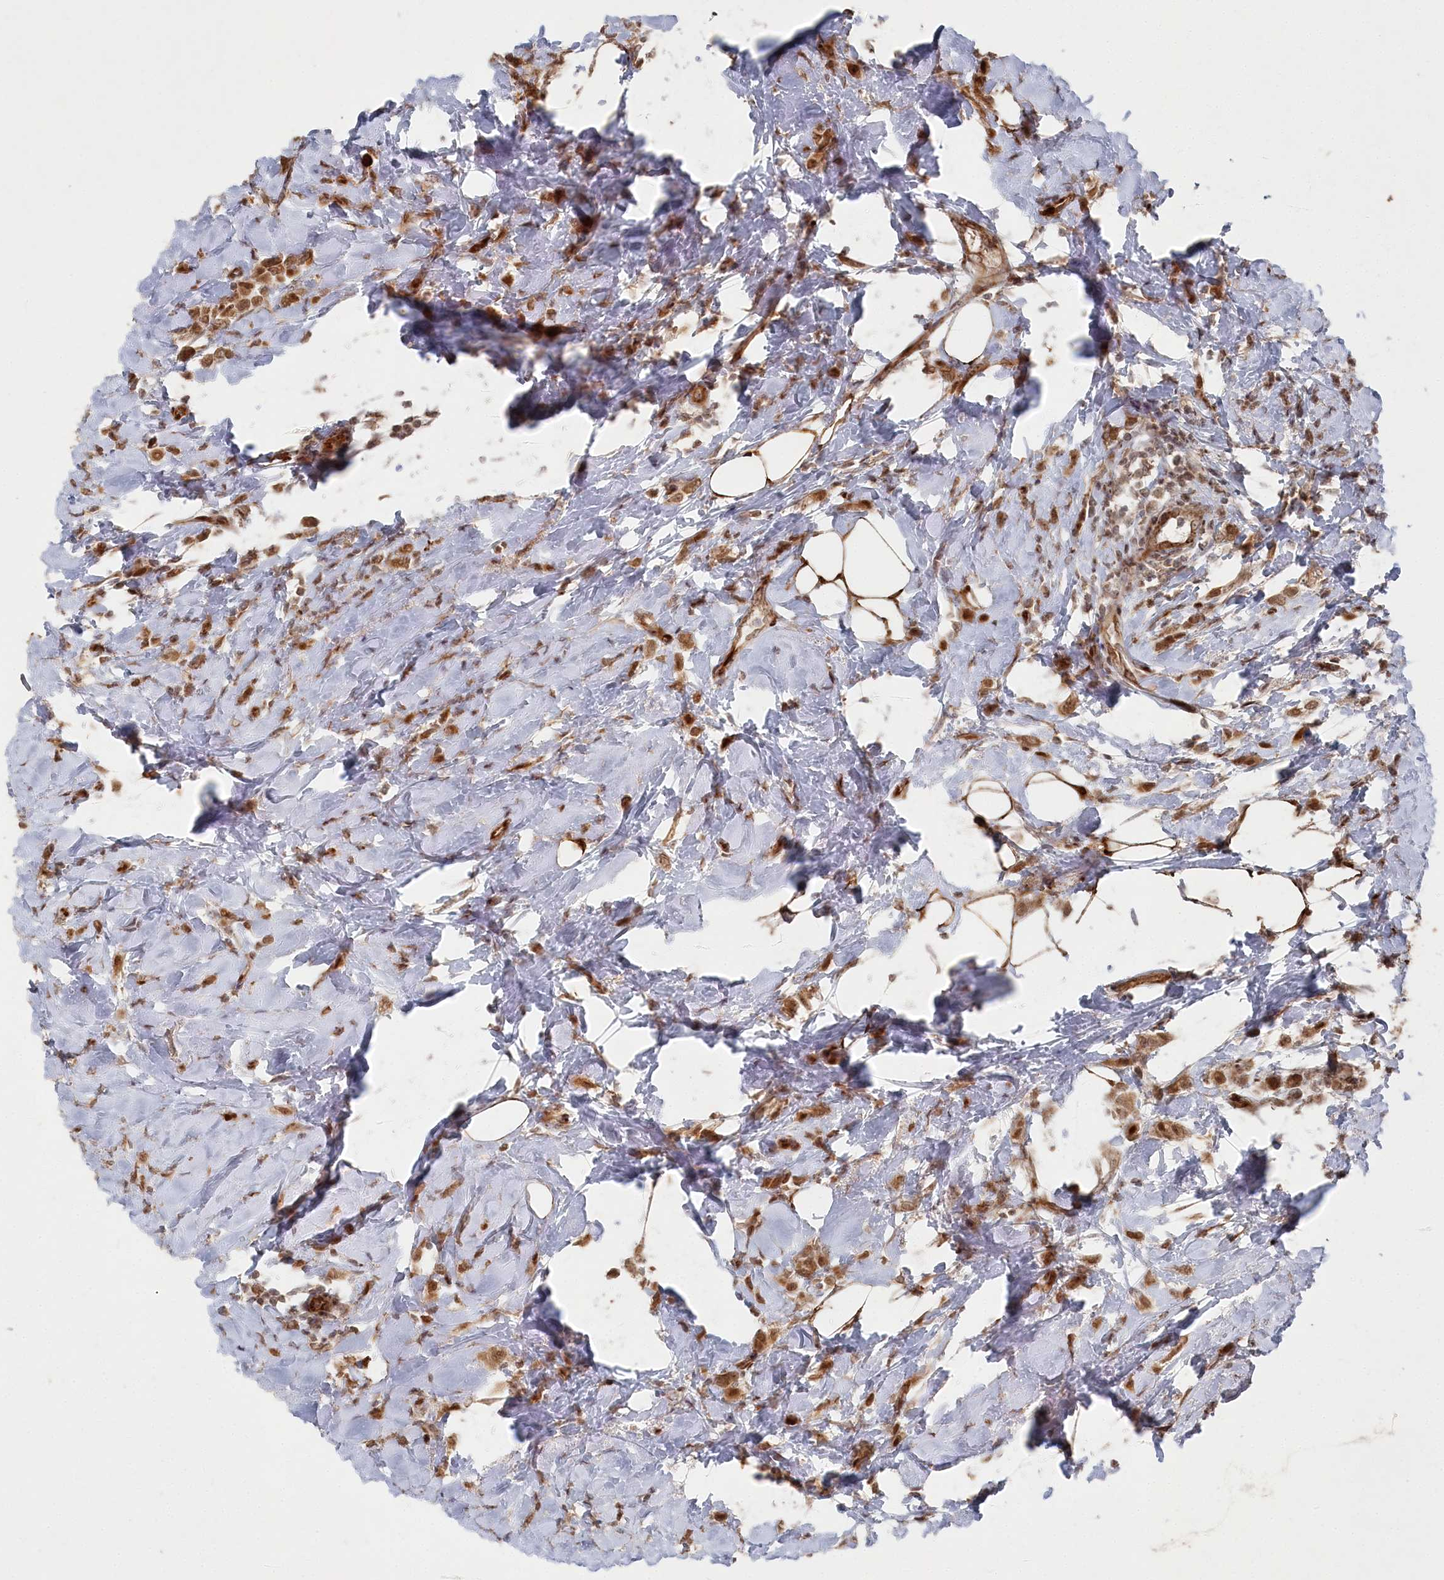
{"staining": {"intensity": "moderate", "quantity": ">75%", "location": "cytoplasmic/membranous,nuclear"}, "tissue": "breast cancer", "cell_type": "Tumor cells", "image_type": "cancer", "snomed": [{"axis": "morphology", "description": "Lobular carcinoma"}, {"axis": "topography", "description": "Breast"}], "caption": "This is an image of IHC staining of breast cancer (lobular carcinoma), which shows moderate expression in the cytoplasmic/membranous and nuclear of tumor cells.", "gene": "POLR3A", "patient": {"sex": "female", "age": 47}}